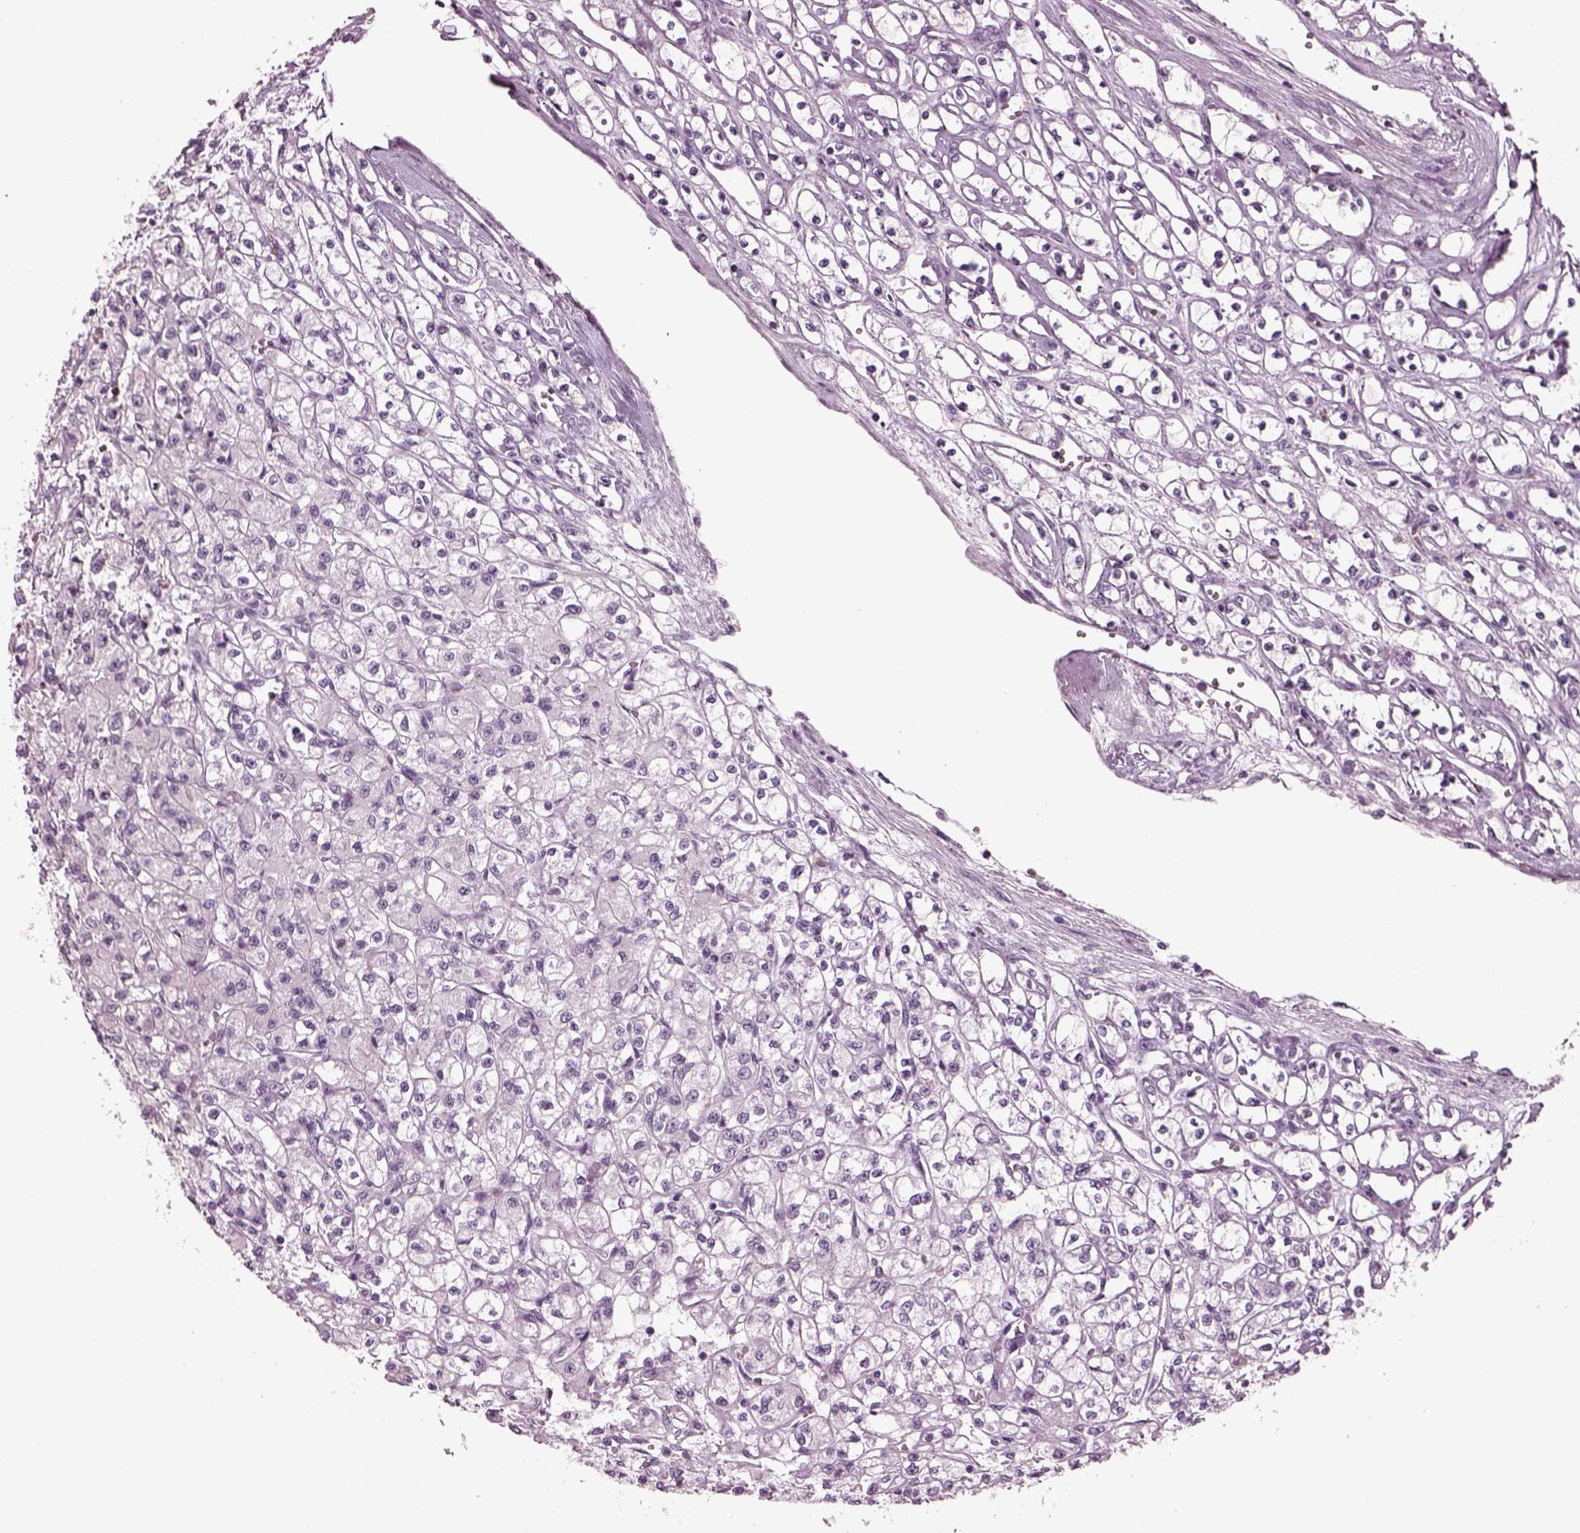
{"staining": {"intensity": "negative", "quantity": "none", "location": "none"}, "tissue": "renal cancer", "cell_type": "Tumor cells", "image_type": "cancer", "snomed": [{"axis": "morphology", "description": "Adenocarcinoma, NOS"}, {"axis": "topography", "description": "Kidney"}], "caption": "Micrograph shows no protein staining in tumor cells of adenocarcinoma (renal) tissue.", "gene": "DPYSL5", "patient": {"sex": "female", "age": 70}}